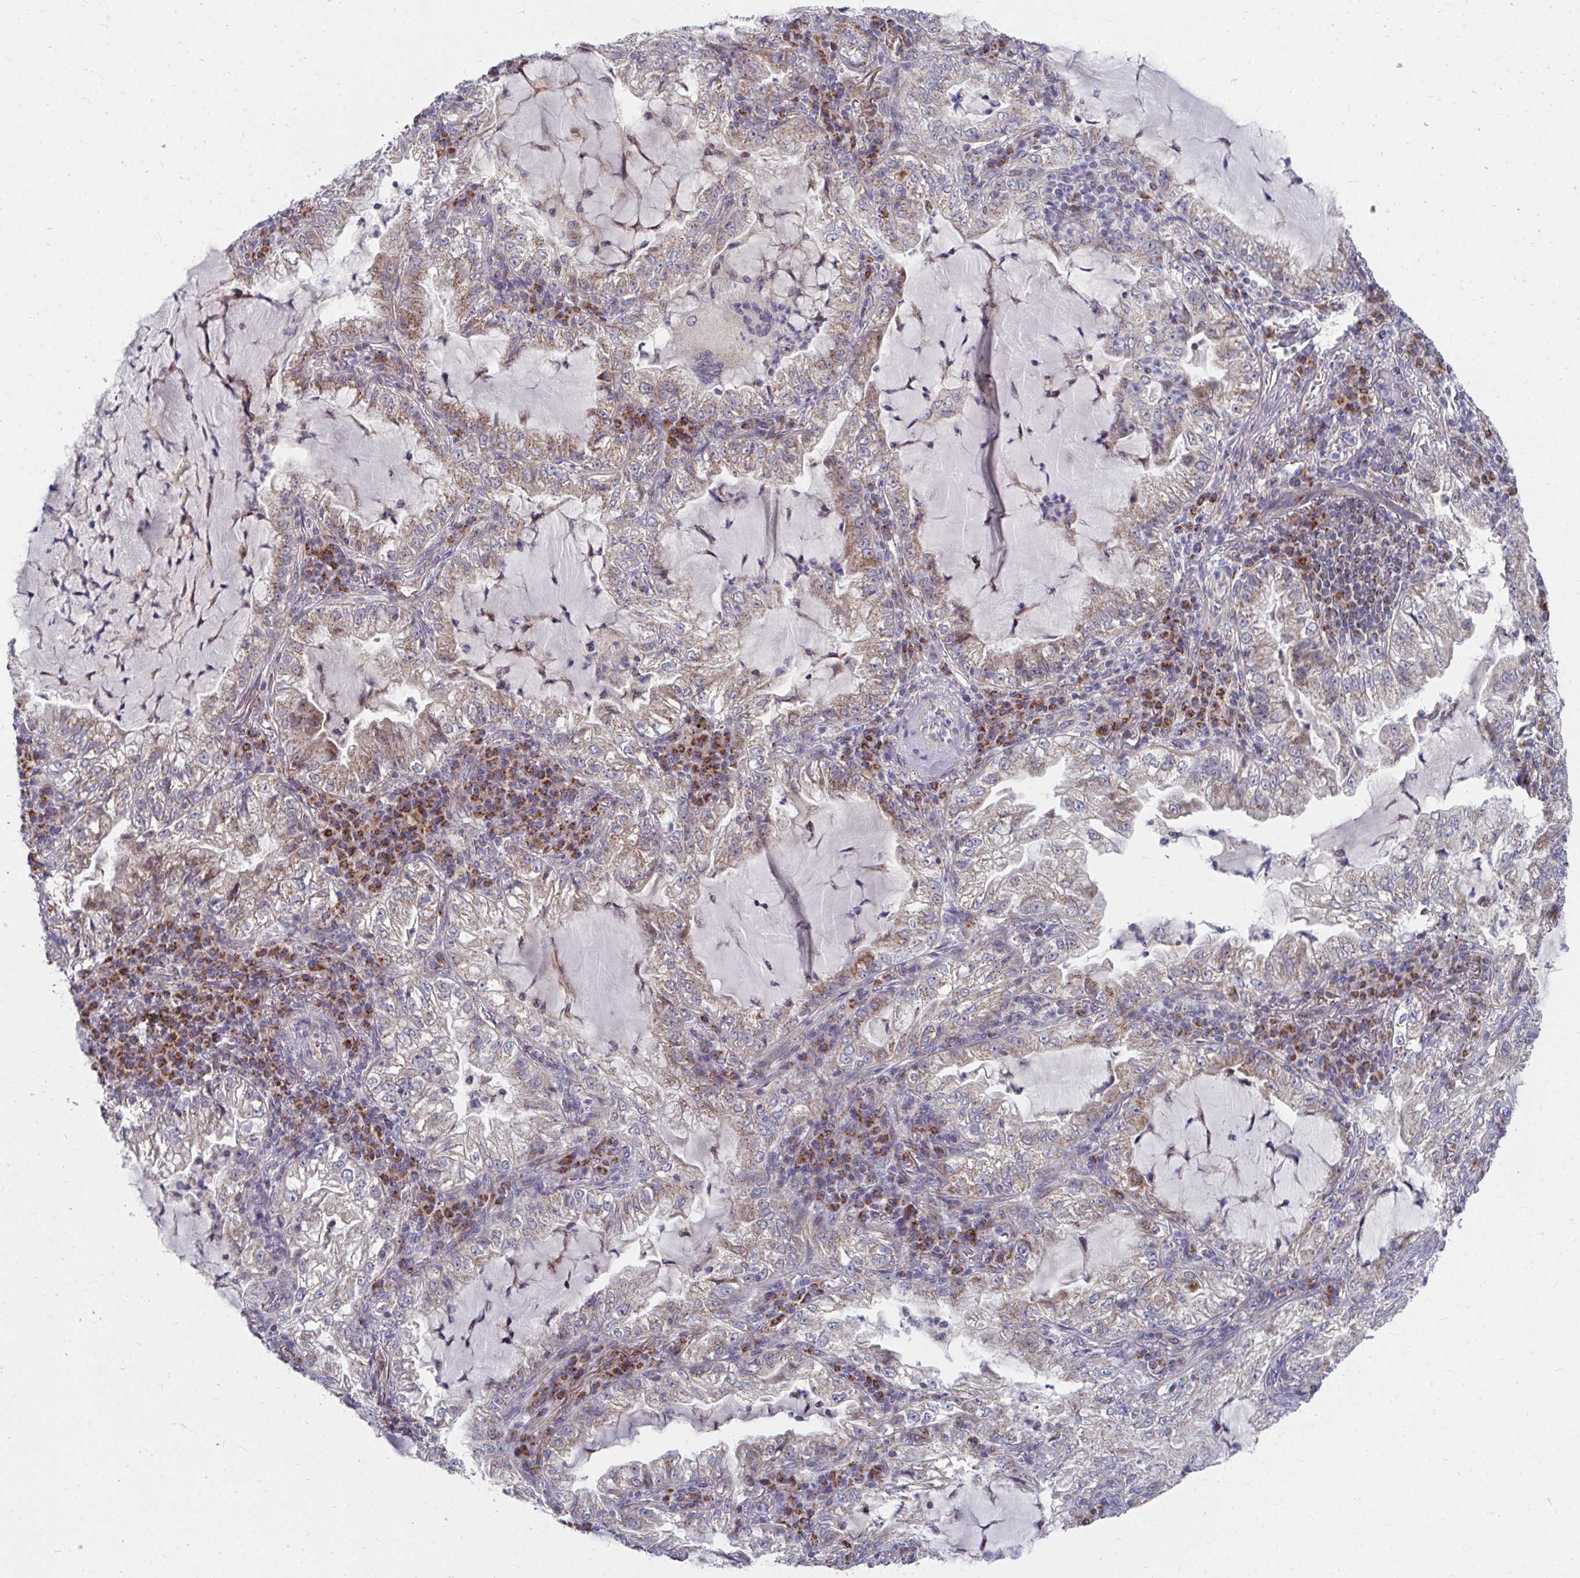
{"staining": {"intensity": "weak", "quantity": ">75%", "location": "cytoplasmic/membranous"}, "tissue": "lung cancer", "cell_type": "Tumor cells", "image_type": "cancer", "snomed": [{"axis": "morphology", "description": "Adenocarcinoma, NOS"}, {"axis": "topography", "description": "Lung"}], "caption": "Approximately >75% of tumor cells in adenocarcinoma (lung) show weak cytoplasmic/membranous protein expression as visualized by brown immunohistochemical staining.", "gene": "PEX3", "patient": {"sex": "female", "age": 73}}